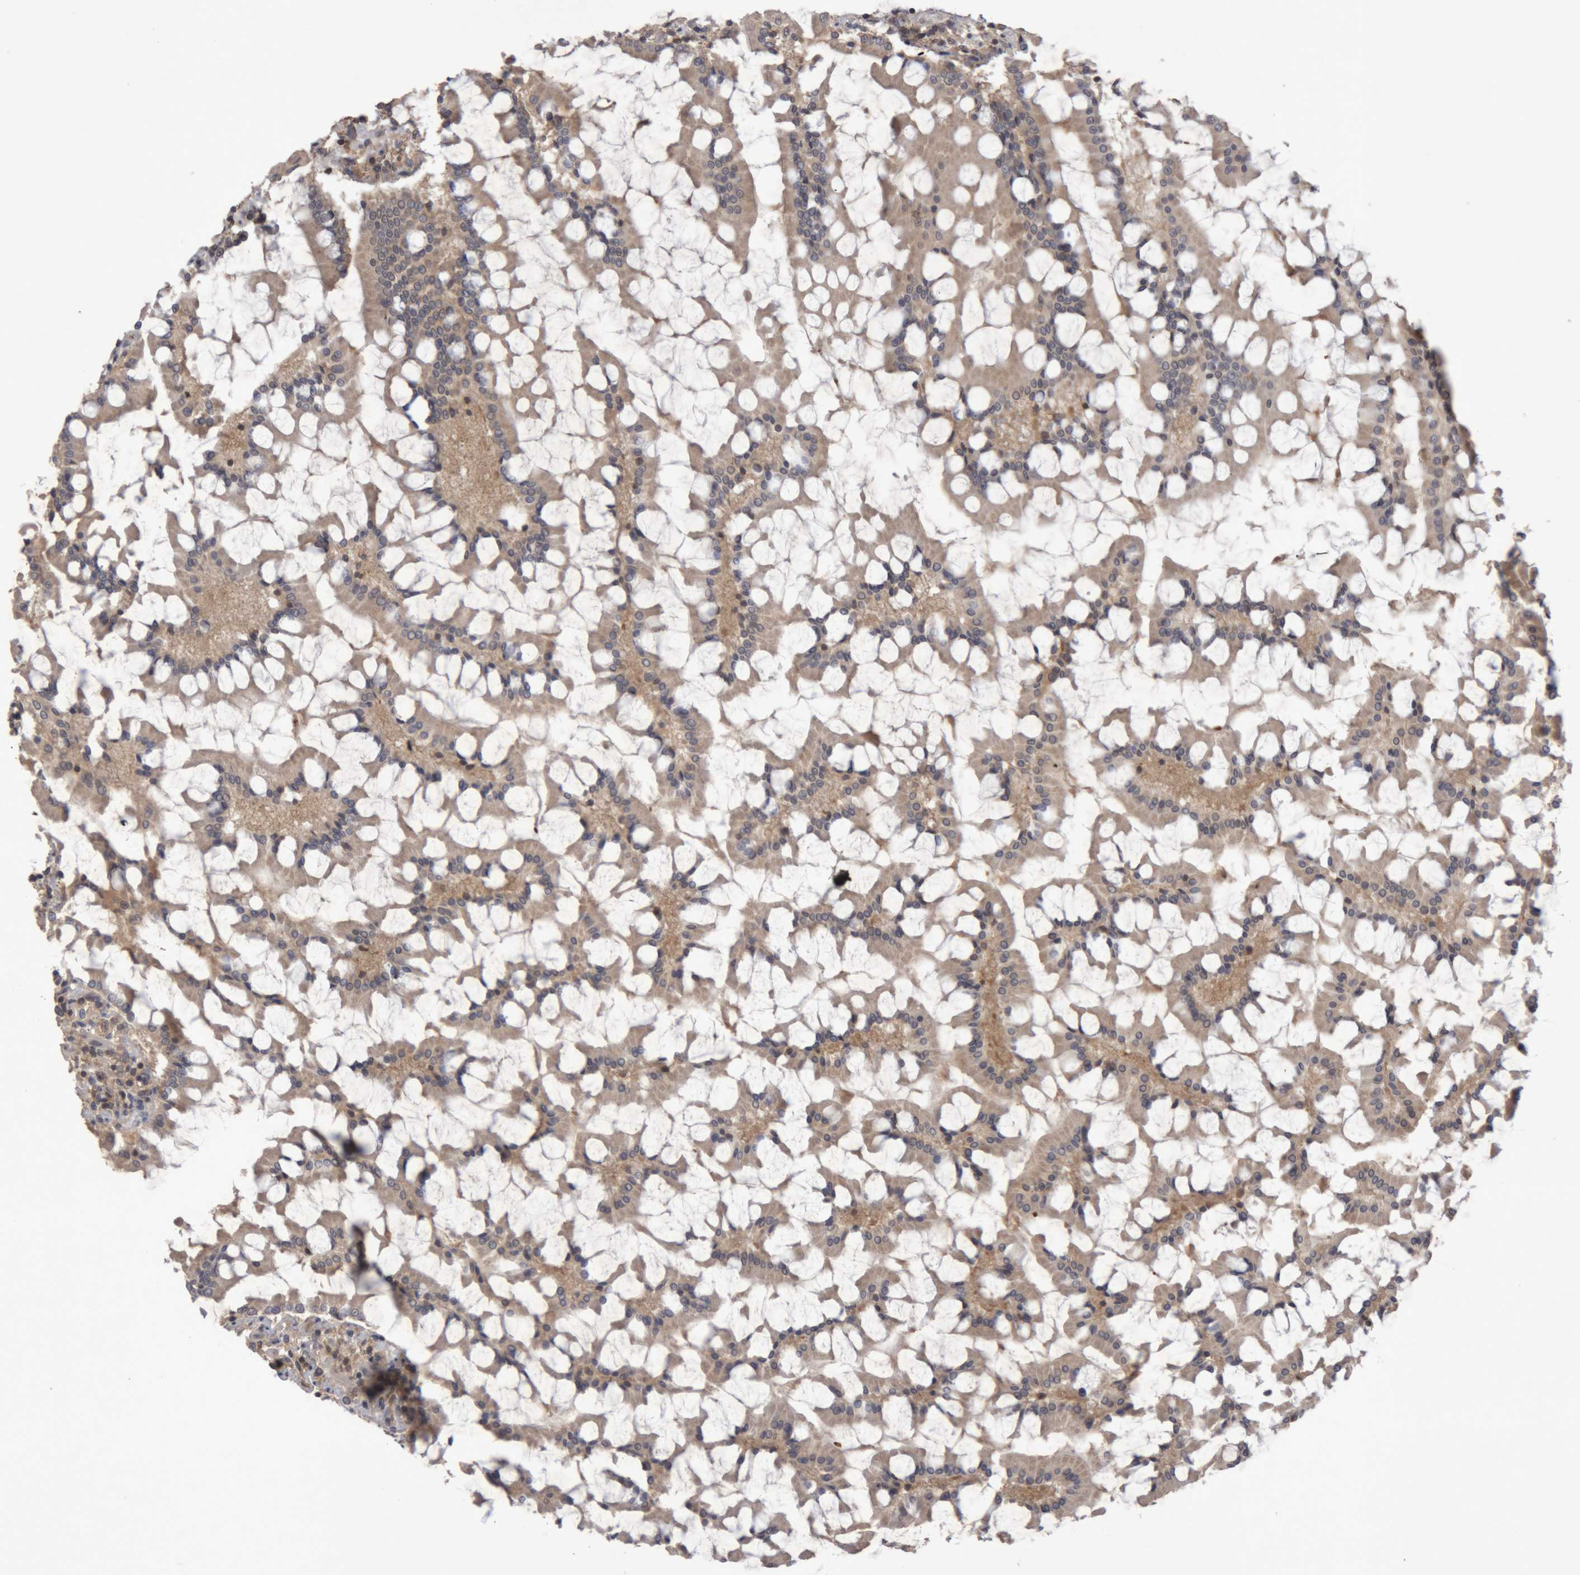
{"staining": {"intensity": "moderate", "quantity": ">75%", "location": "cytoplasmic/membranous"}, "tissue": "small intestine", "cell_type": "Glandular cells", "image_type": "normal", "snomed": [{"axis": "morphology", "description": "Normal tissue, NOS"}, {"axis": "topography", "description": "Small intestine"}], "caption": "IHC image of benign small intestine: human small intestine stained using immunohistochemistry demonstrates medium levels of moderate protein expression localized specifically in the cytoplasmic/membranous of glandular cells, appearing as a cytoplasmic/membranous brown color.", "gene": "NFATC2", "patient": {"sex": "male", "age": 41}}